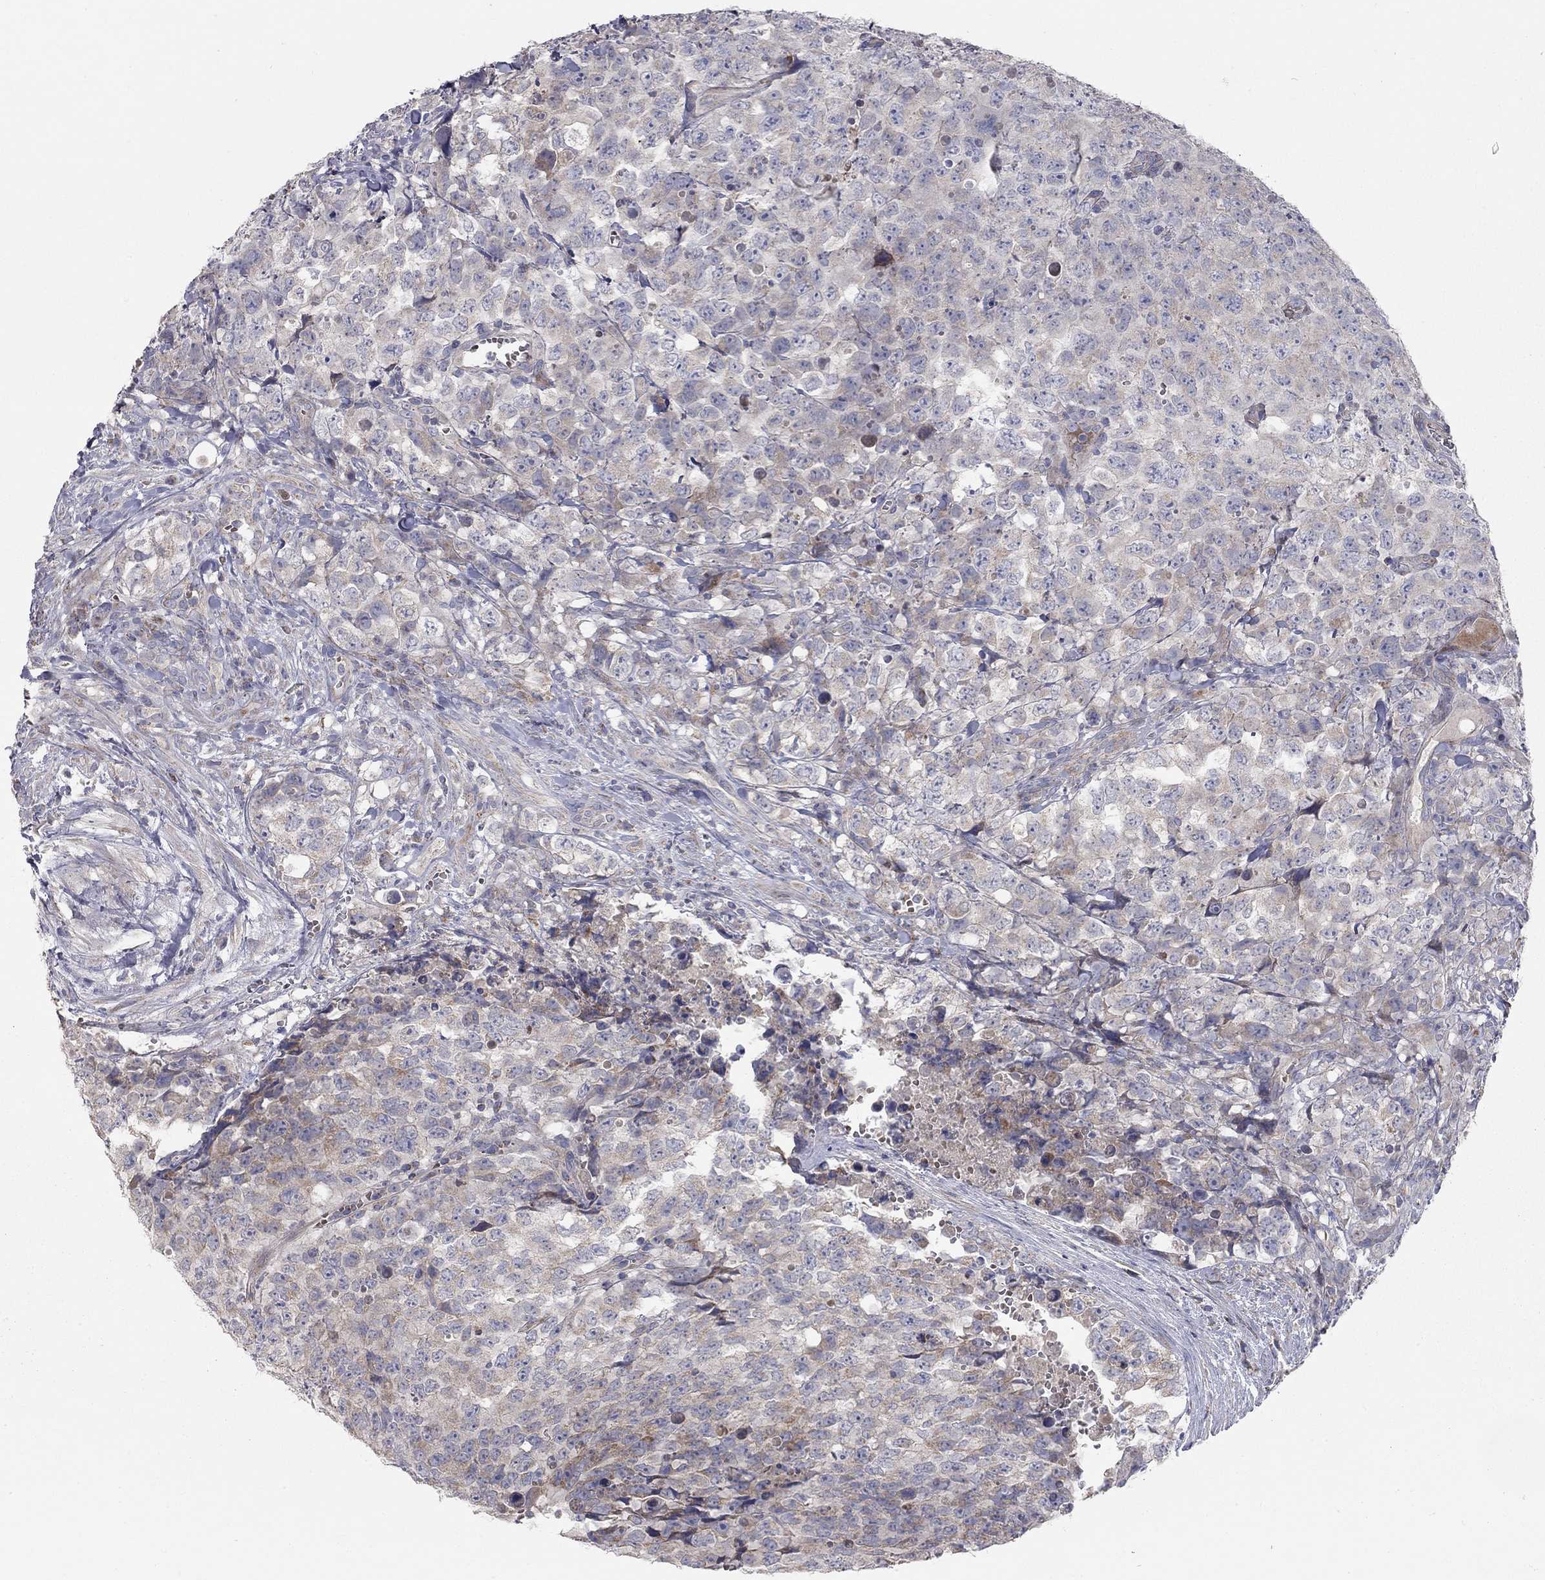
{"staining": {"intensity": "weak", "quantity": "<25%", "location": "cytoplasmic/membranous"}, "tissue": "testis cancer", "cell_type": "Tumor cells", "image_type": "cancer", "snomed": [{"axis": "morphology", "description": "Carcinoma, Embryonal, NOS"}, {"axis": "topography", "description": "Testis"}], "caption": "IHC micrograph of human embryonal carcinoma (testis) stained for a protein (brown), which shows no staining in tumor cells.", "gene": "KANSL1L", "patient": {"sex": "male", "age": 23}}